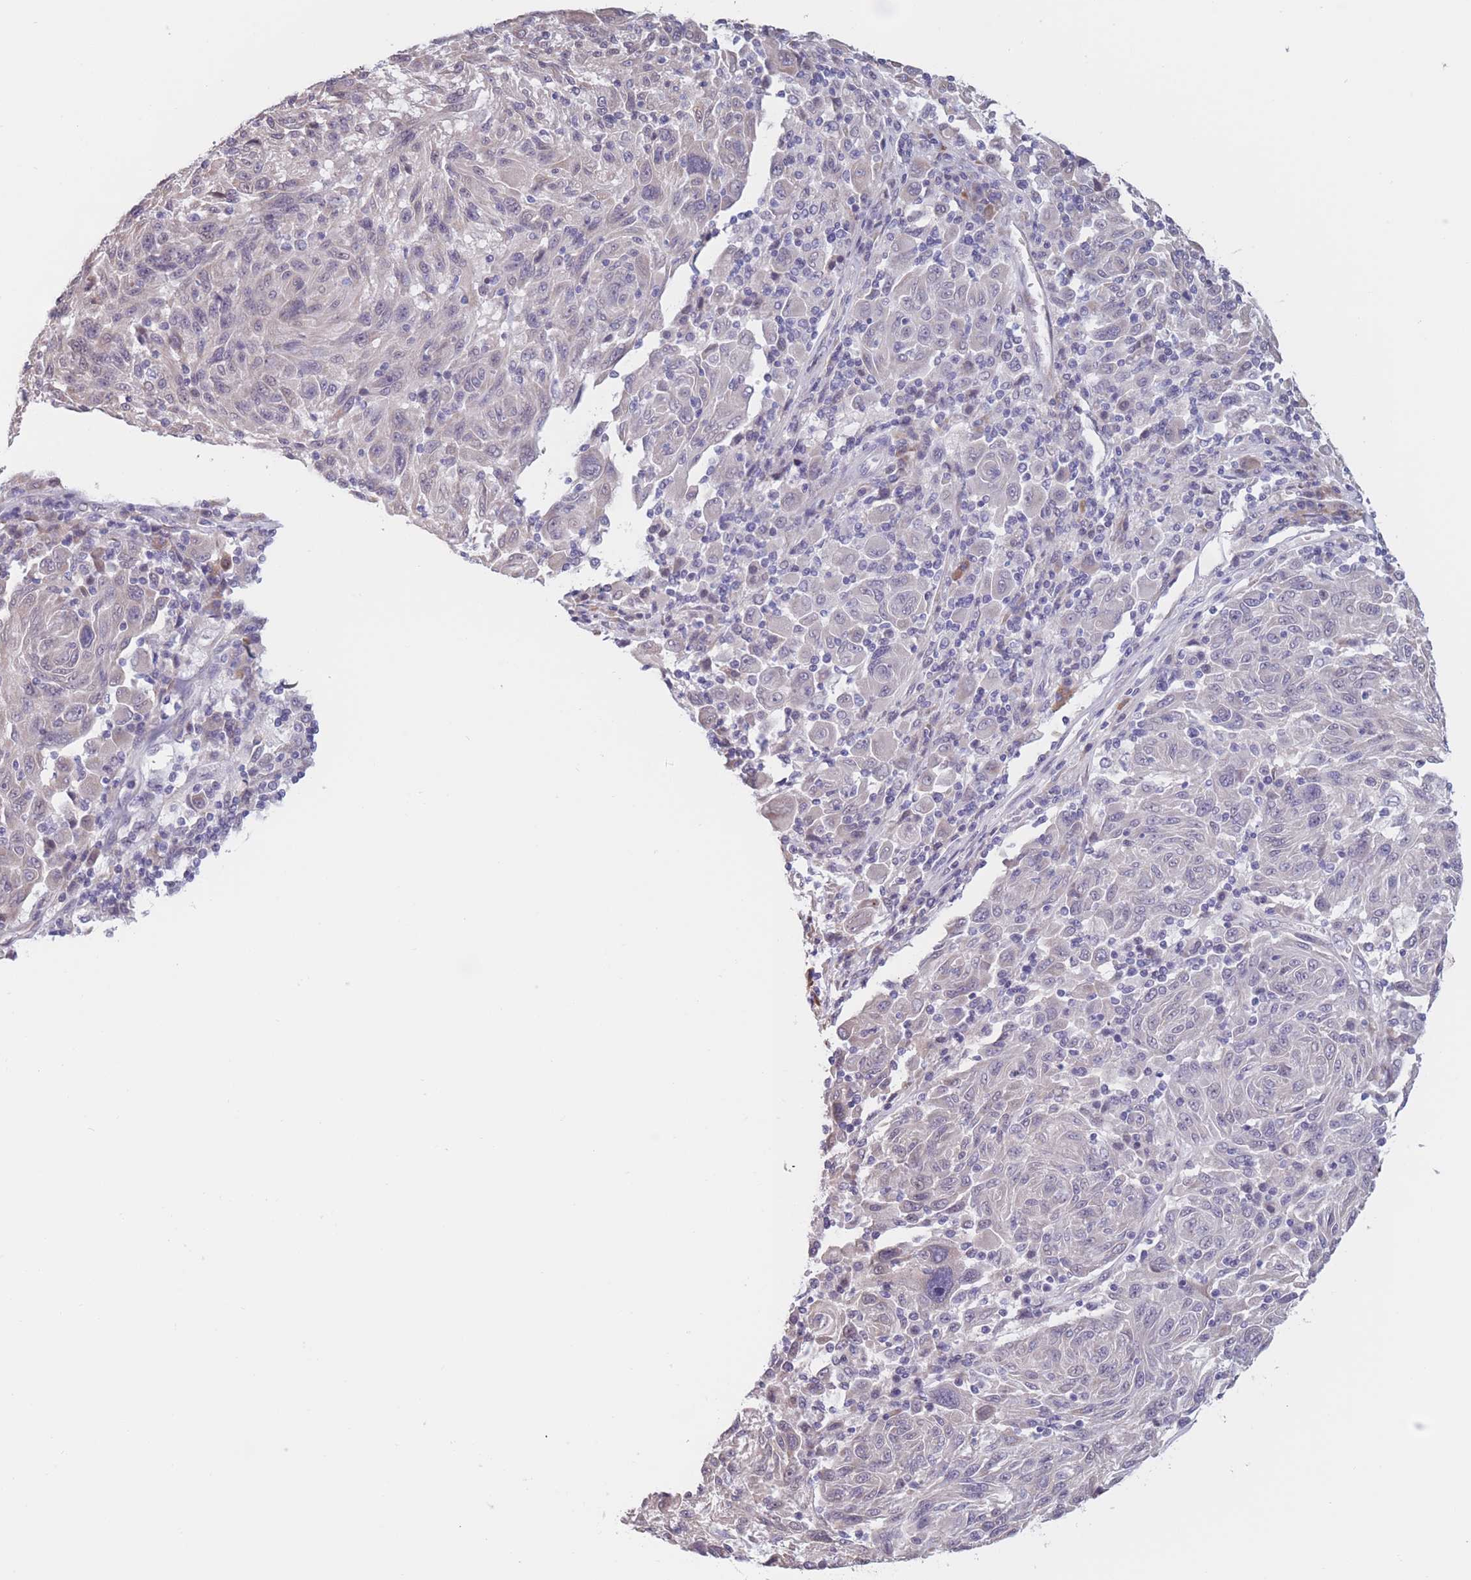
{"staining": {"intensity": "negative", "quantity": "none", "location": "none"}, "tissue": "melanoma", "cell_type": "Tumor cells", "image_type": "cancer", "snomed": [{"axis": "morphology", "description": "Malignant melanoma, NOS"}, {"axis": "topography", "description": "Skin"}], "caption": "Immunohistochemical staining of human malignant melanoma shows no significant expression in tumor cells. Nuclei are stained in blue.", "gene": "COL27A1", "patient": {"sex": "male", "age": 53}}